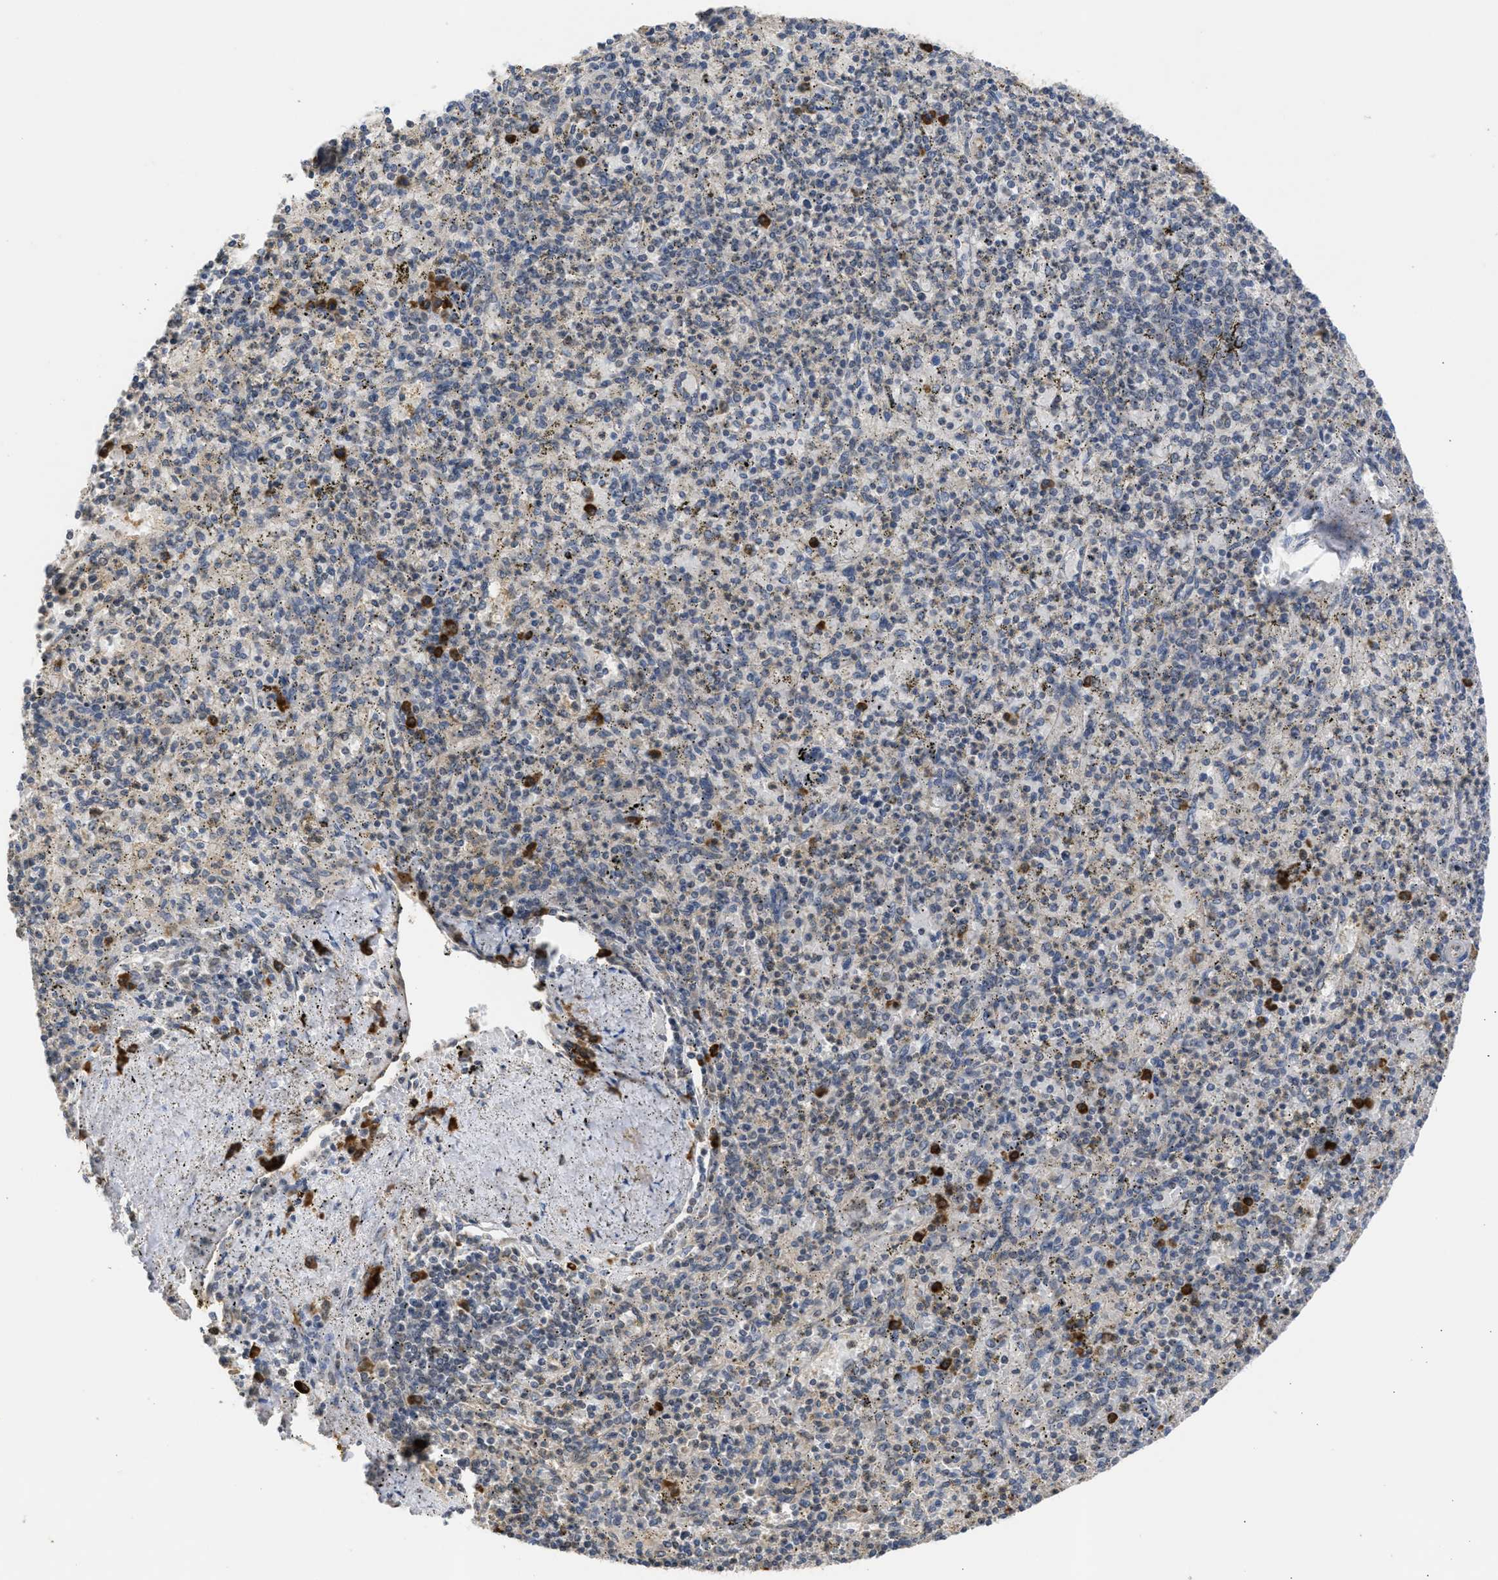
{"staining": {"intensity": "strong", "quantity": "<25%", "location": "cytoplasmic/membranous"}, "tissue": "spleen", "cell_type": "Cells in red pulp", "image_type": "normal", "snomed": [{"axis": "morphology", "description": "Normal tissue, NOS"}, {"axis": "topography", "description": "Spleen"}], "caption": "Cells in red pulp exhibit medium levels of strong cytoplasmic/membranous expression in approximately <25% of cells in benign spleen.", "gene": "DNAJC1", "patient": {"sex": "male", "age": 72}}